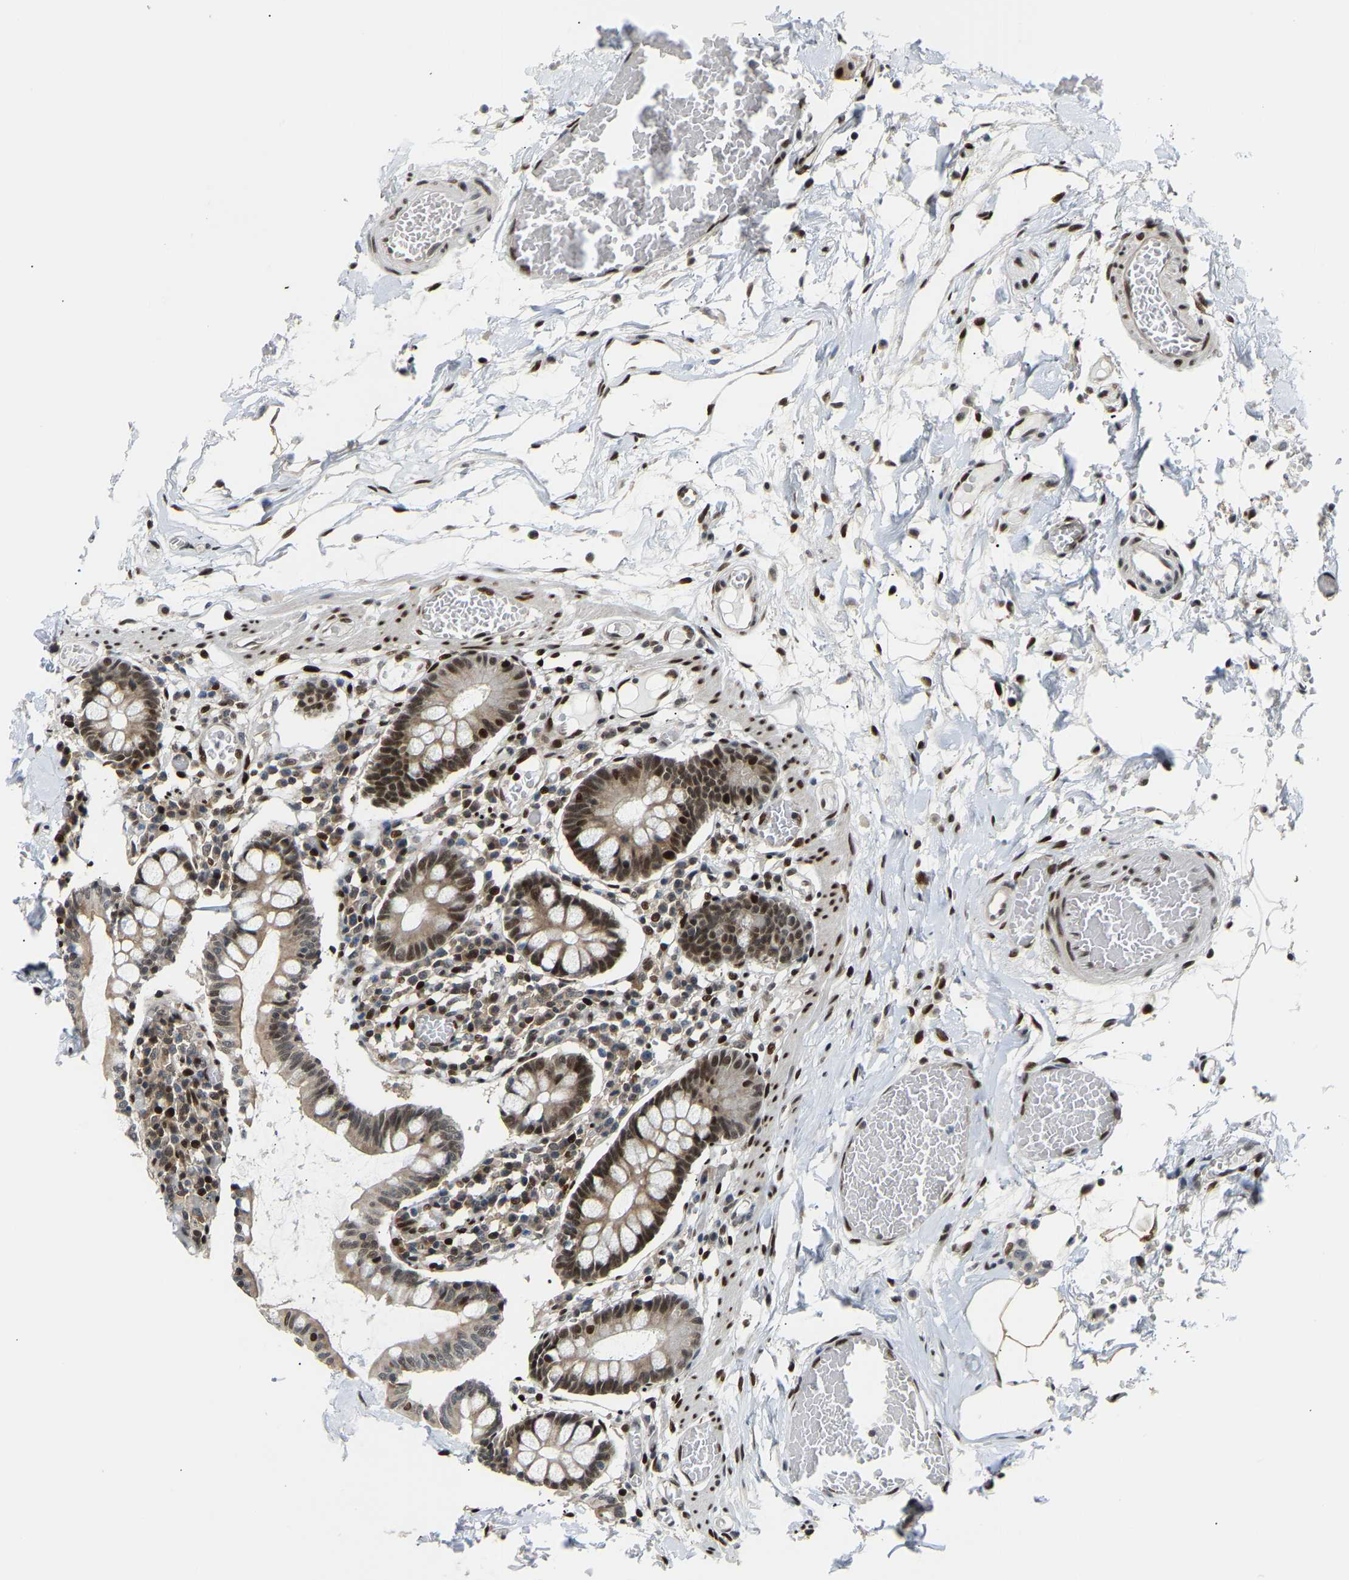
{"staining": {"intensity": "strong", "quantity": ">75%", "location": "cytoplasmic/membranous,nuclear"}, "tissue": "small intestine", "cell_type": "Glandular cells", "image_type": "normal", "snomed": [{"axis": "morphology", "description": "Normal tissue, NOS"}, {"axis": "topography", "description": "Small intestine"}], "caption": "Protein expression analysis of unremarkable small intestine shows strong cytoplasmic/membranous,nuclear expression in approximately >75% of glandular cells.", "gene": "SSBP2", "patient": {"sex": "female", "age": 61}}